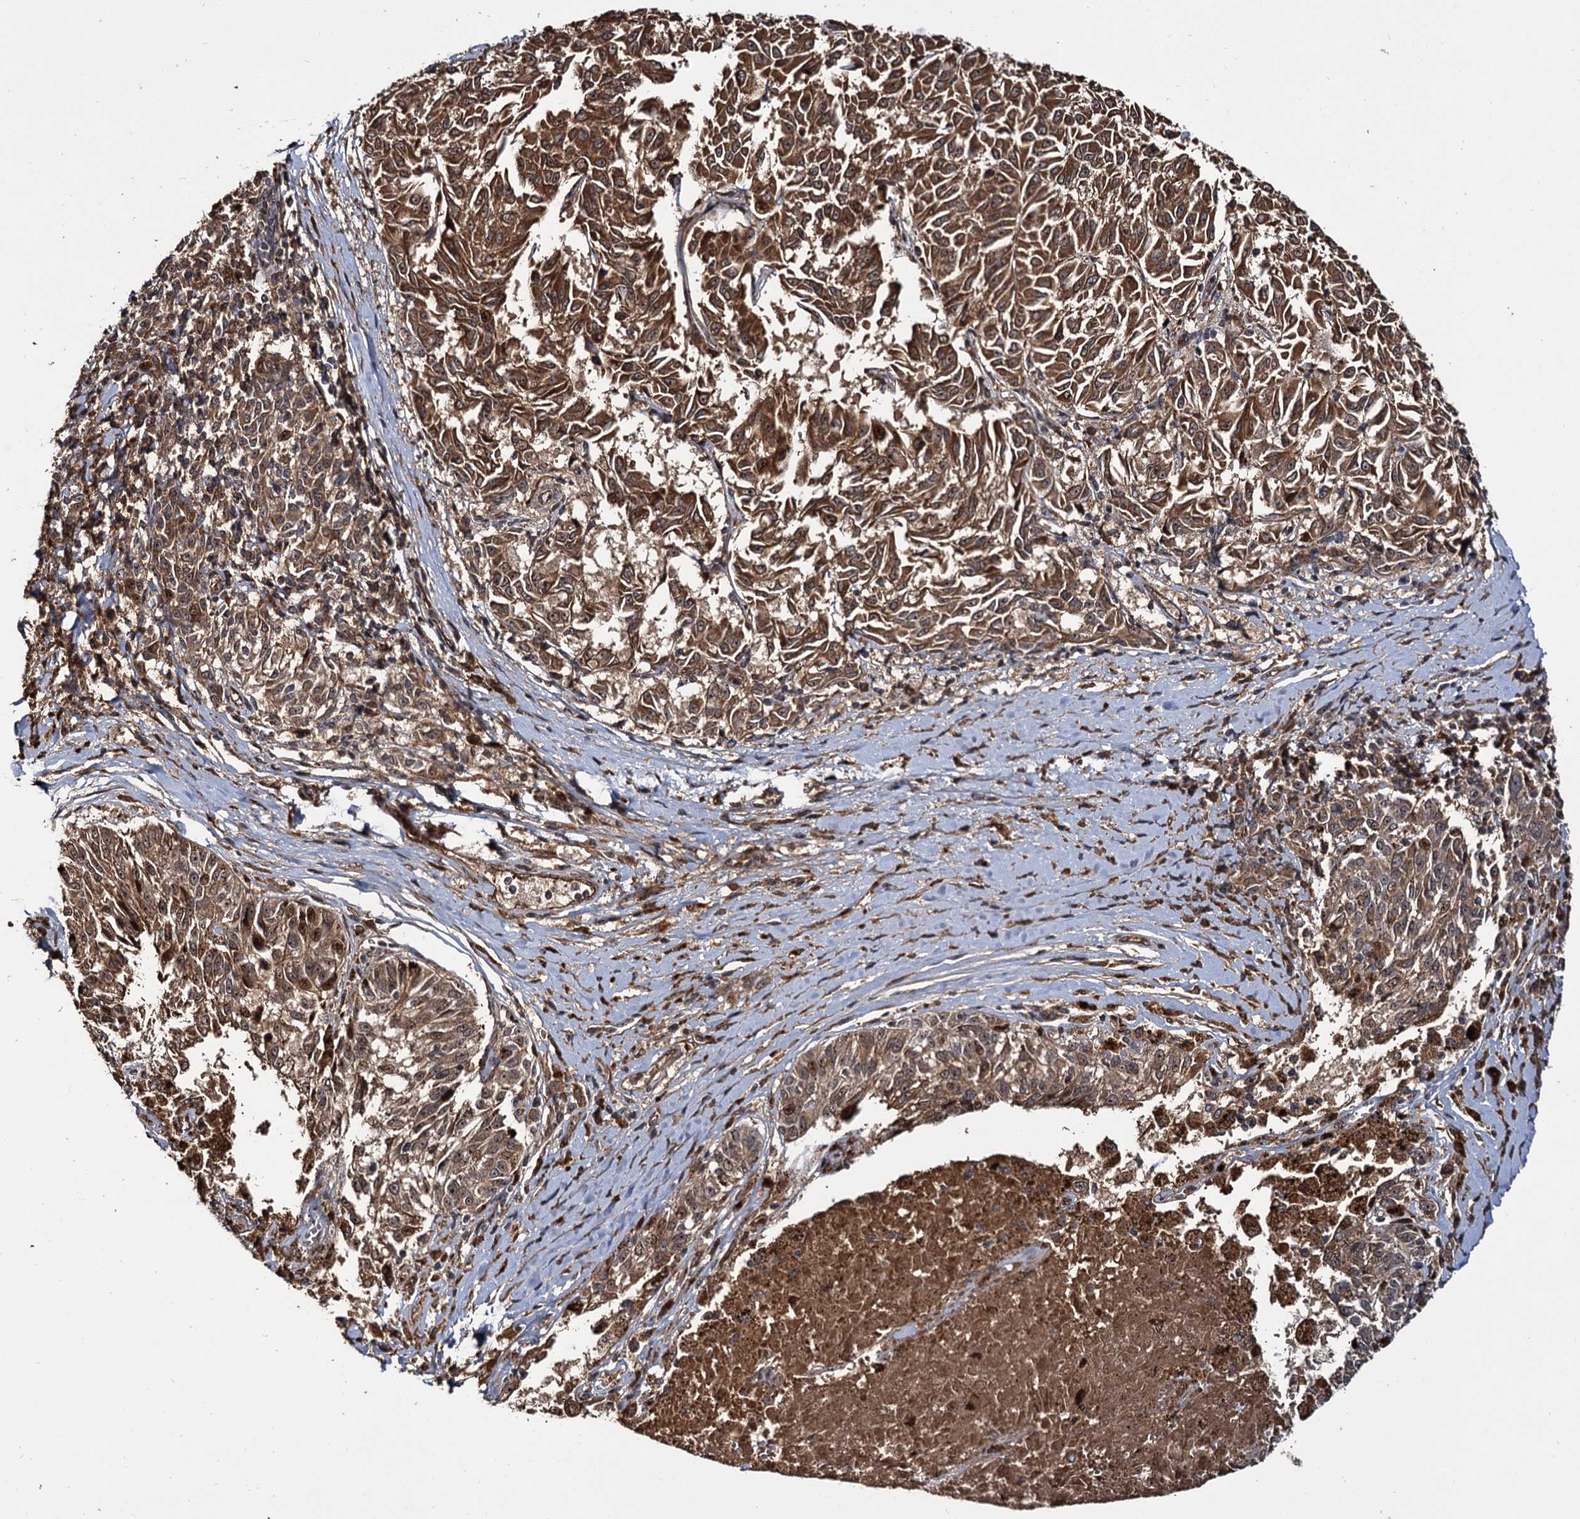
{"staining": {"intensity": "moderate", "quantity": ">75%", "location": "cytoplasmic/membranous"}, "tissue": "melanoma", "cell_type": "Tumor cells", "image_type": "cancer", "snomed": [{"axis": "morphology", "description": "Malignant melanoma, NOS"}, {"axis": "topography", "description": "Skin"}], "caption": "Human melanoma stained with a protein marker displays moderate staining in tumor cells.", "gene": "CEP192", "patient": {"sex": "female", "age": 72}}